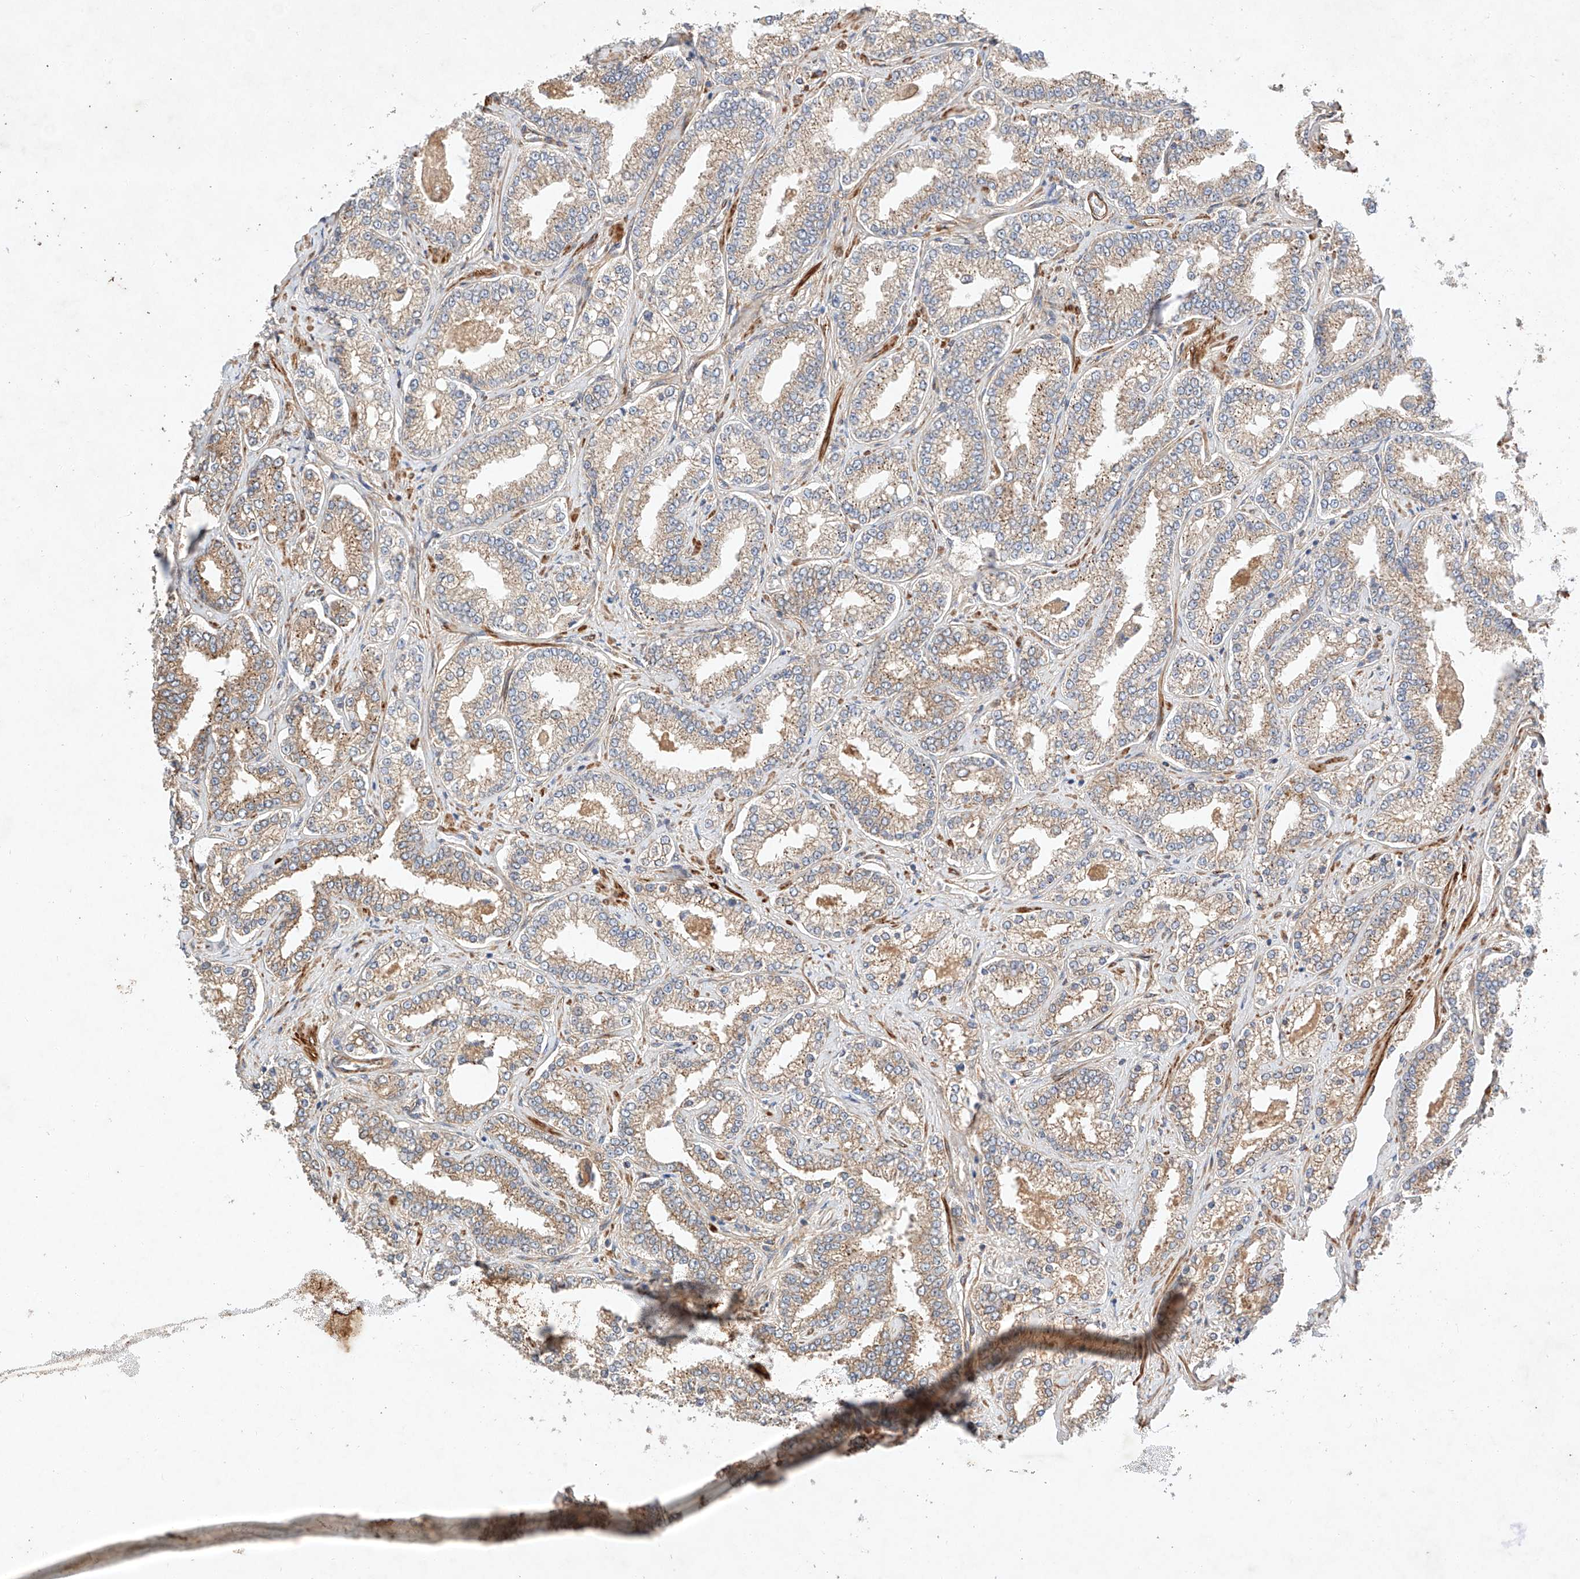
{"staining": {"intensity": "moderate", "quantity": ">75%", "location": "cytoplasmic/membranous"}, "tissue": "prostate cancer", "cell_type": "Tumor cells", "image_type": "cancer", "snomed": [{"axis": "morphology", "description": "Normal tissue, NOS"}, {"axis": "morphology", "description": "Adenocarcinoma, High grade"}, {"axis": "topography", "description": "Prostate"}], "caption": "About >75% of tumor cells in human prostate high-grade adenocarcinoma reveal moderate cytoplasmic/membranous protein expression as visualized by brown immunohistochemical staining.", "gene": "RAB23", "patient": {"sex": "male", "age": 83}}